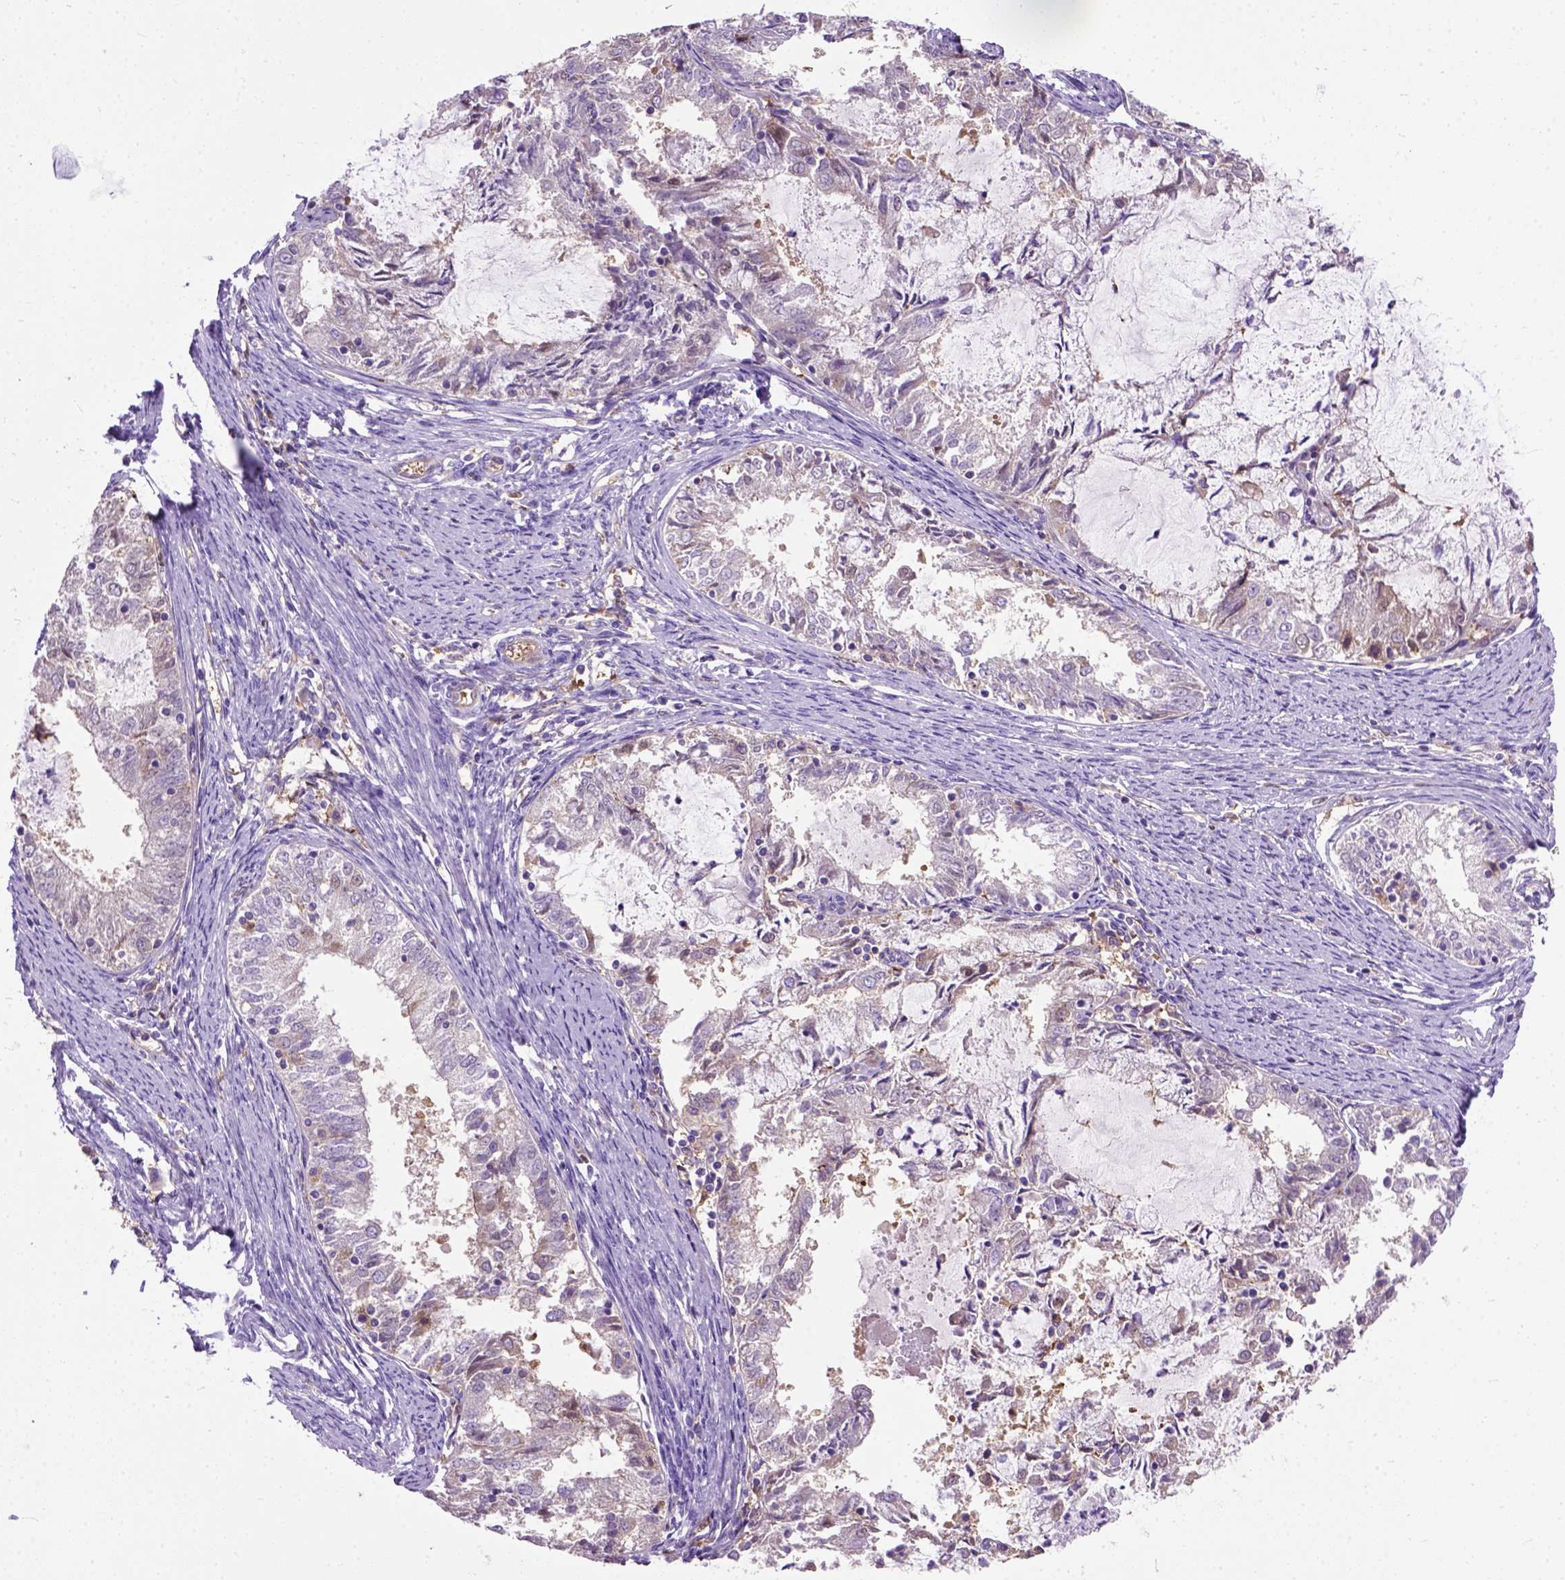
{"staining": {"intensity": "negative", "quantity": "none", "location": "none"}, "tissue": "endometrial cancer", "cell_type": "Tumor cells", "image_type": "cancer", "snomed": [{"axis": "morphology", "description": "Adenocarcinoma, NOS"}, {"axis": "topography", "description": "Endometrium"}], "caption": "The photomicrograph demonstrates no staining of tumor cells in endometrial adenocarcinoma. Brightfield microscopy of IHC stained with DAB (brown) and hematoxylin (blue), captured at high magnification.", "gene": "SEMA4F", "patient": {"sex": "female", "age": 57}}